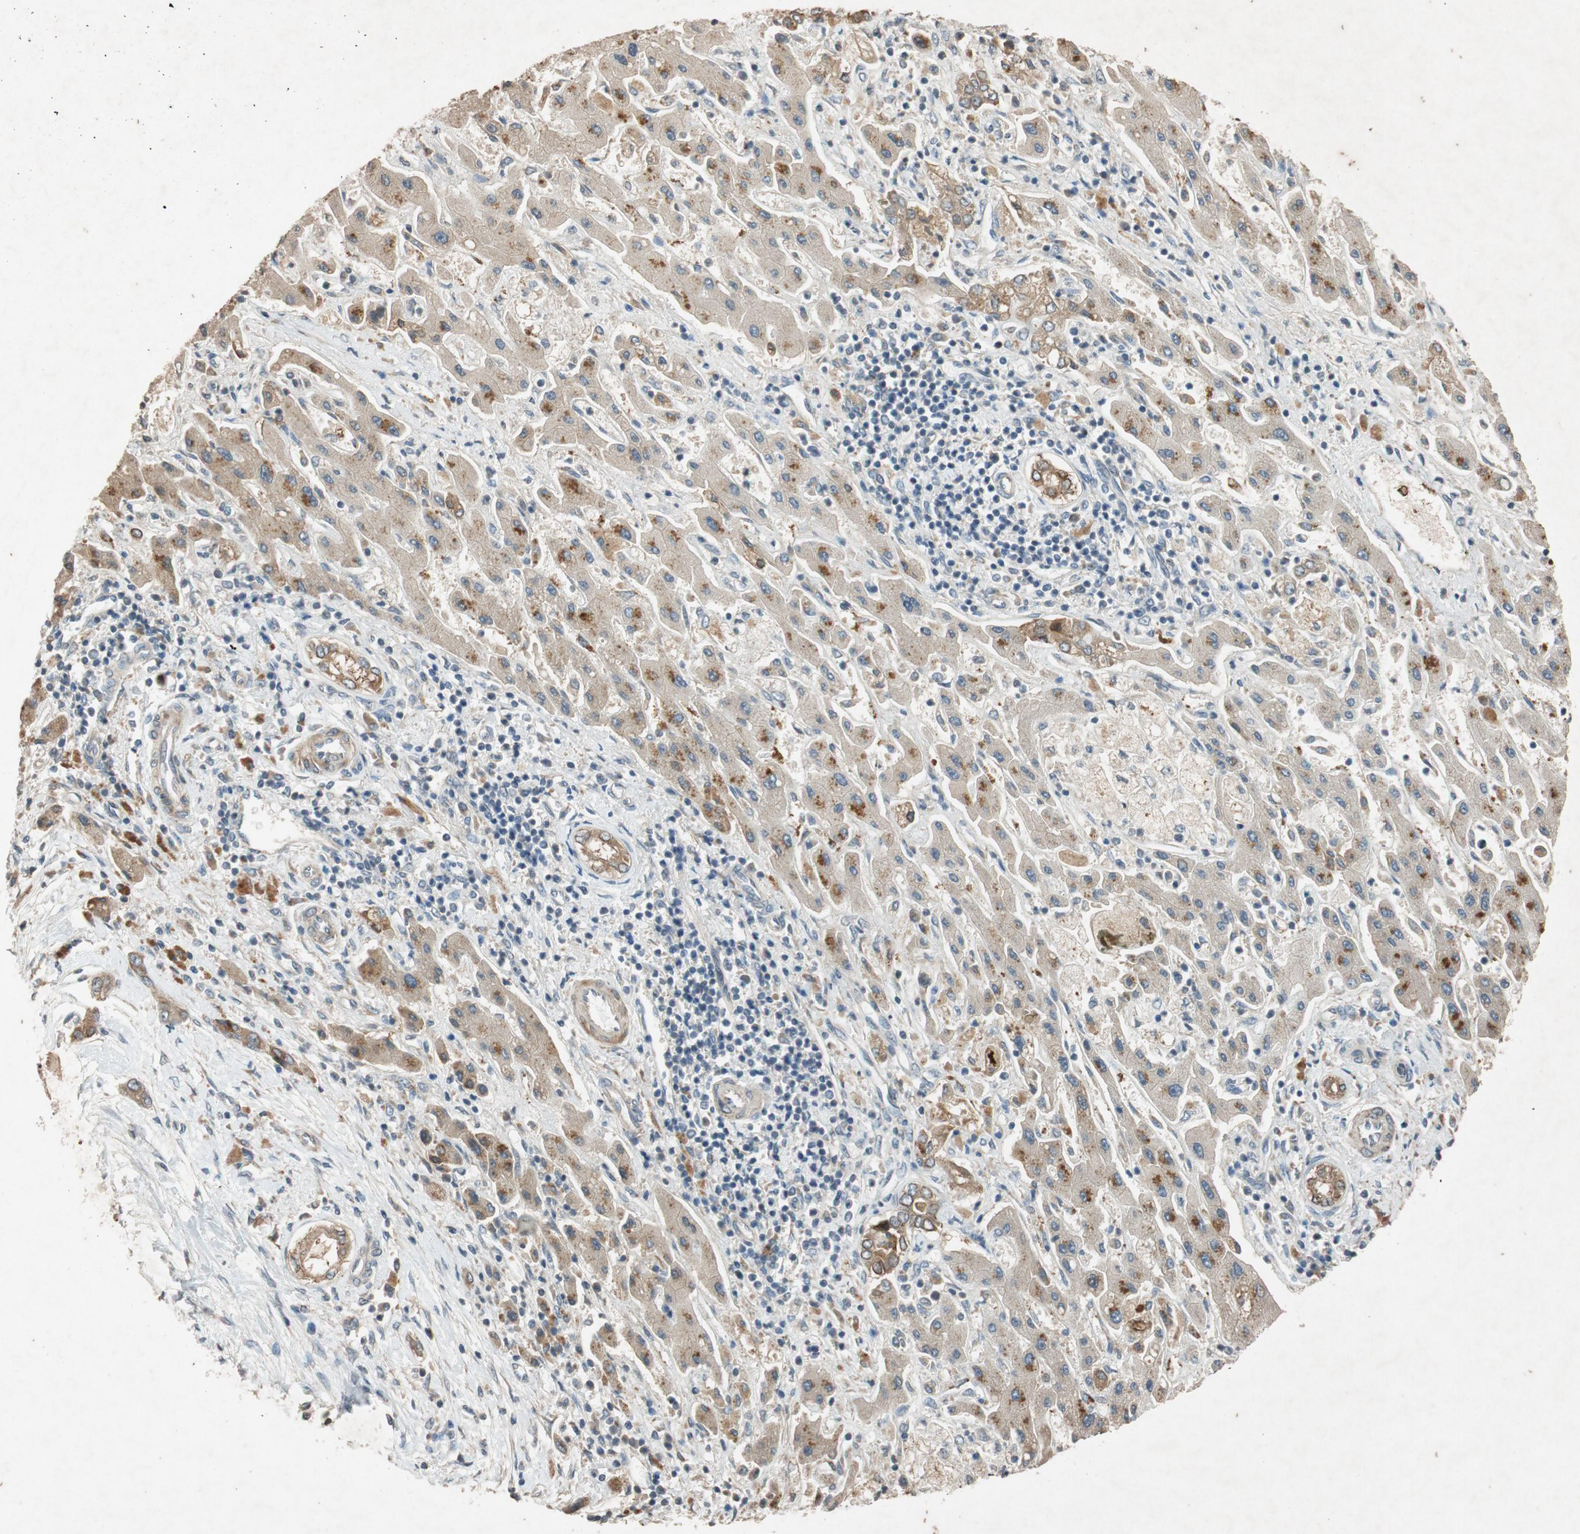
{"staining": {"intensity": "moderate", "quantity": ">75%", "location": "cytoplasmic/membranous"}, "tissue": "liver cancer", "cell_type": "Tumor cells", "image_type": "cancer", "snomed": [{"axis": "morphology", "description": "Cholangiocarcinoma"}, {"axis": "topography", "description": "Liver"}], "caption": "There is medium levels of moderate cytoplasmic/membranous expression in tumor cells of liver cholangiocarcinoma, as demonstrated by immunohistochemical staining (brown color).", "gene": "ATP2C1", "patient": {"sex": "male", "age": 50}}